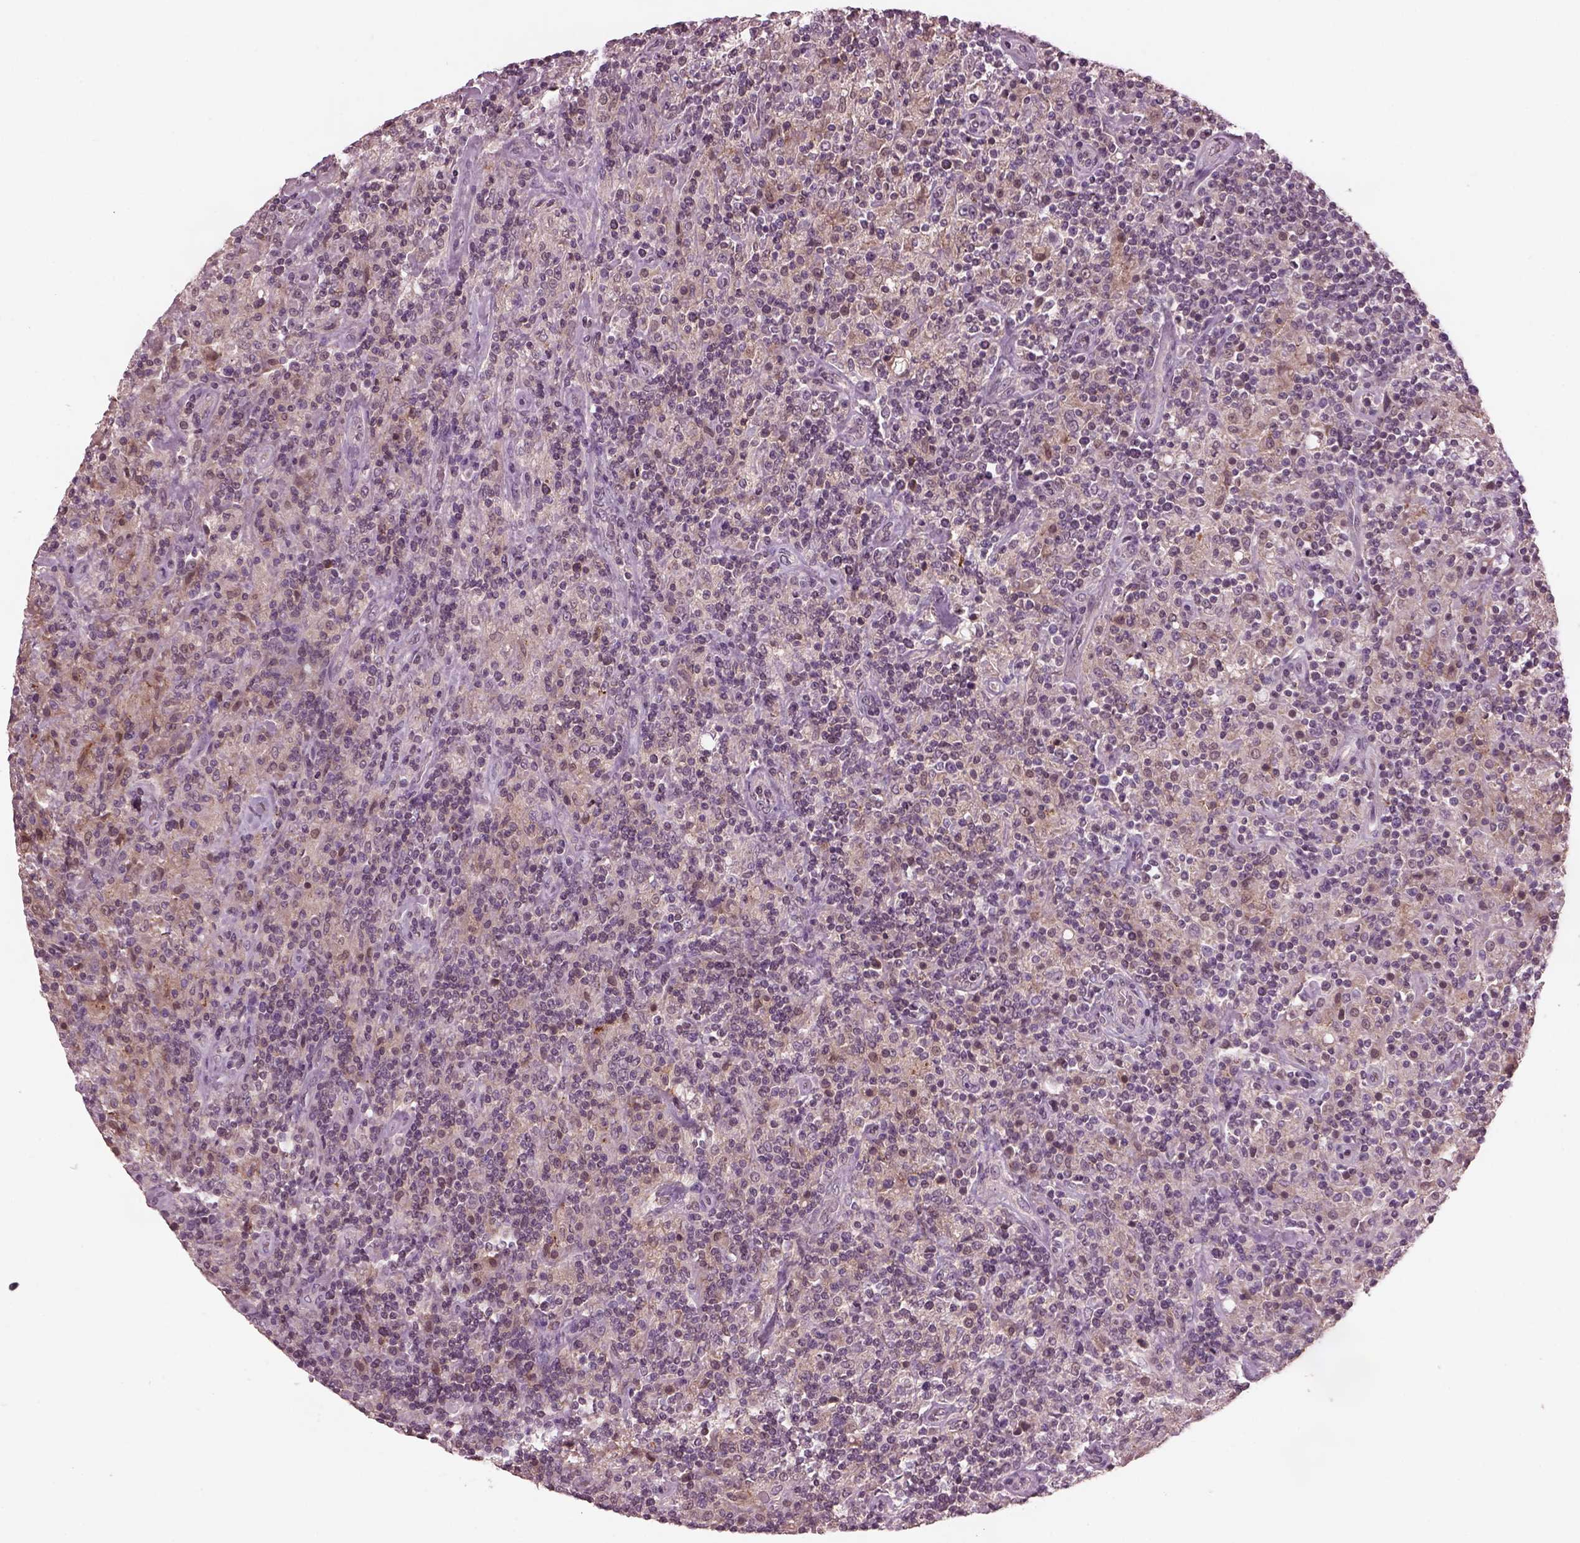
{"staining": {"intensity": "weak", "quantity": "25%-75%", "location": "cytoplasmic/membranous"}, "tissue": "lymphoma", "cell_type": "Tumor cells", "image_type": "cancer", "snomed": [{"axis": "morphology", "description": "Hodgkin's disease, NOS"}, {"axis": "topography", "description": "Lymph node"}], "caption": "A micrograph of human lymphoma stained for a protein demonstrates weak cytoplasmic/membranous brown staining in tumor cells.", "gene": "SRI", "patient": {"sex": "male", "age": 70}}